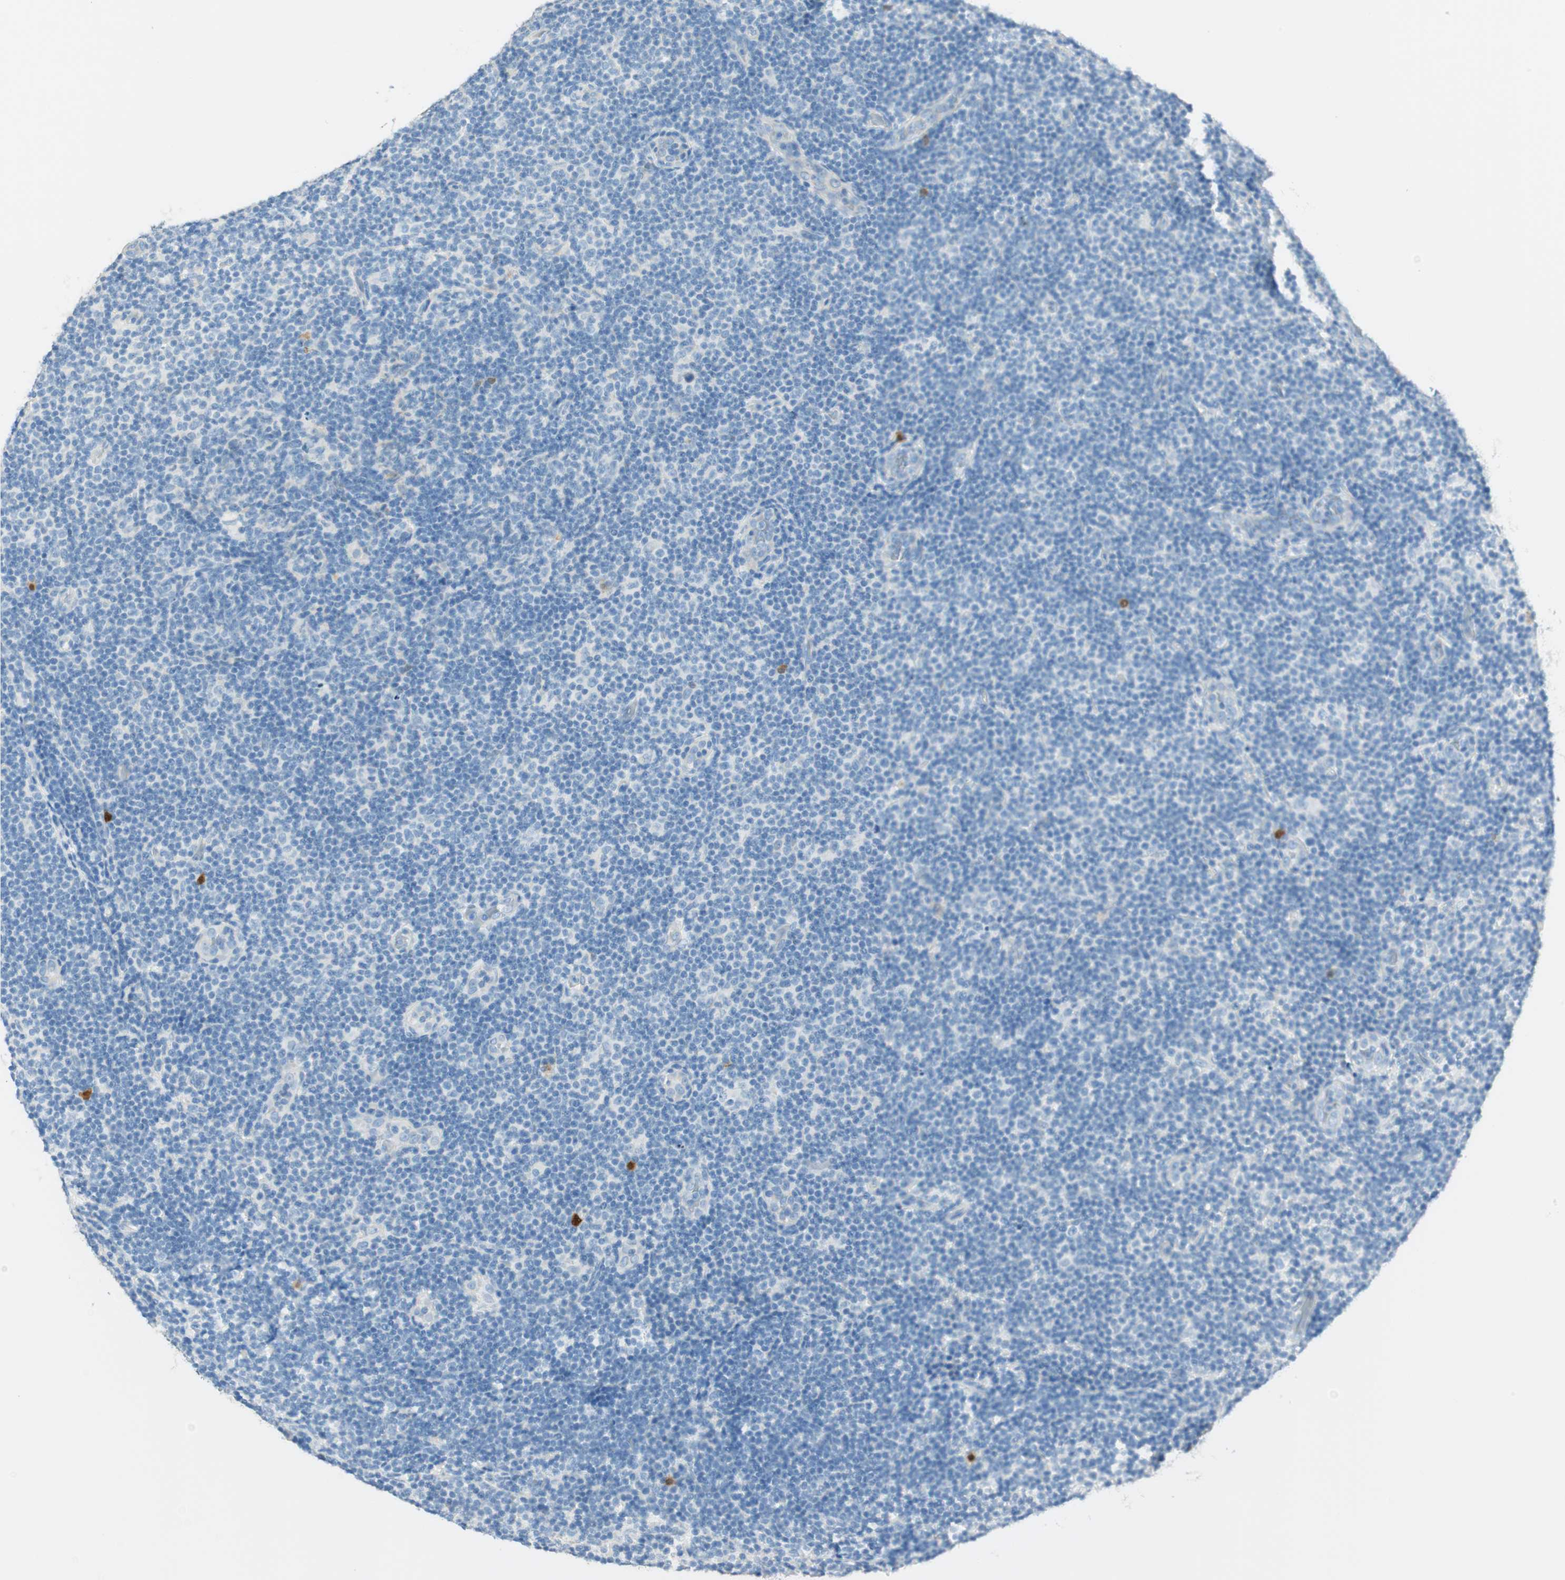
{"staining": {"intensity": "negative", "quantity": "none", "location": "none"}, "tissue": "lymphoma", "cell_type": "Tumor cells", "image_type": "cancer", "snomed": [{"axis": "morphology", "description": "Malignant lymphoma, non-Hodgkin's type, Low grade"}, {"axis": "topography", "description": "Lymph node"}], "caption": "Tumor cells show no significant staining in low-grade malignant lymphoma, non-Hodgkin's type. The staining is performed using DAB brown chromogen with nuclei counter-stained in using hematoxylin.", "gene": "HPGD", "patient": {"sex": "male", "age": 83}}